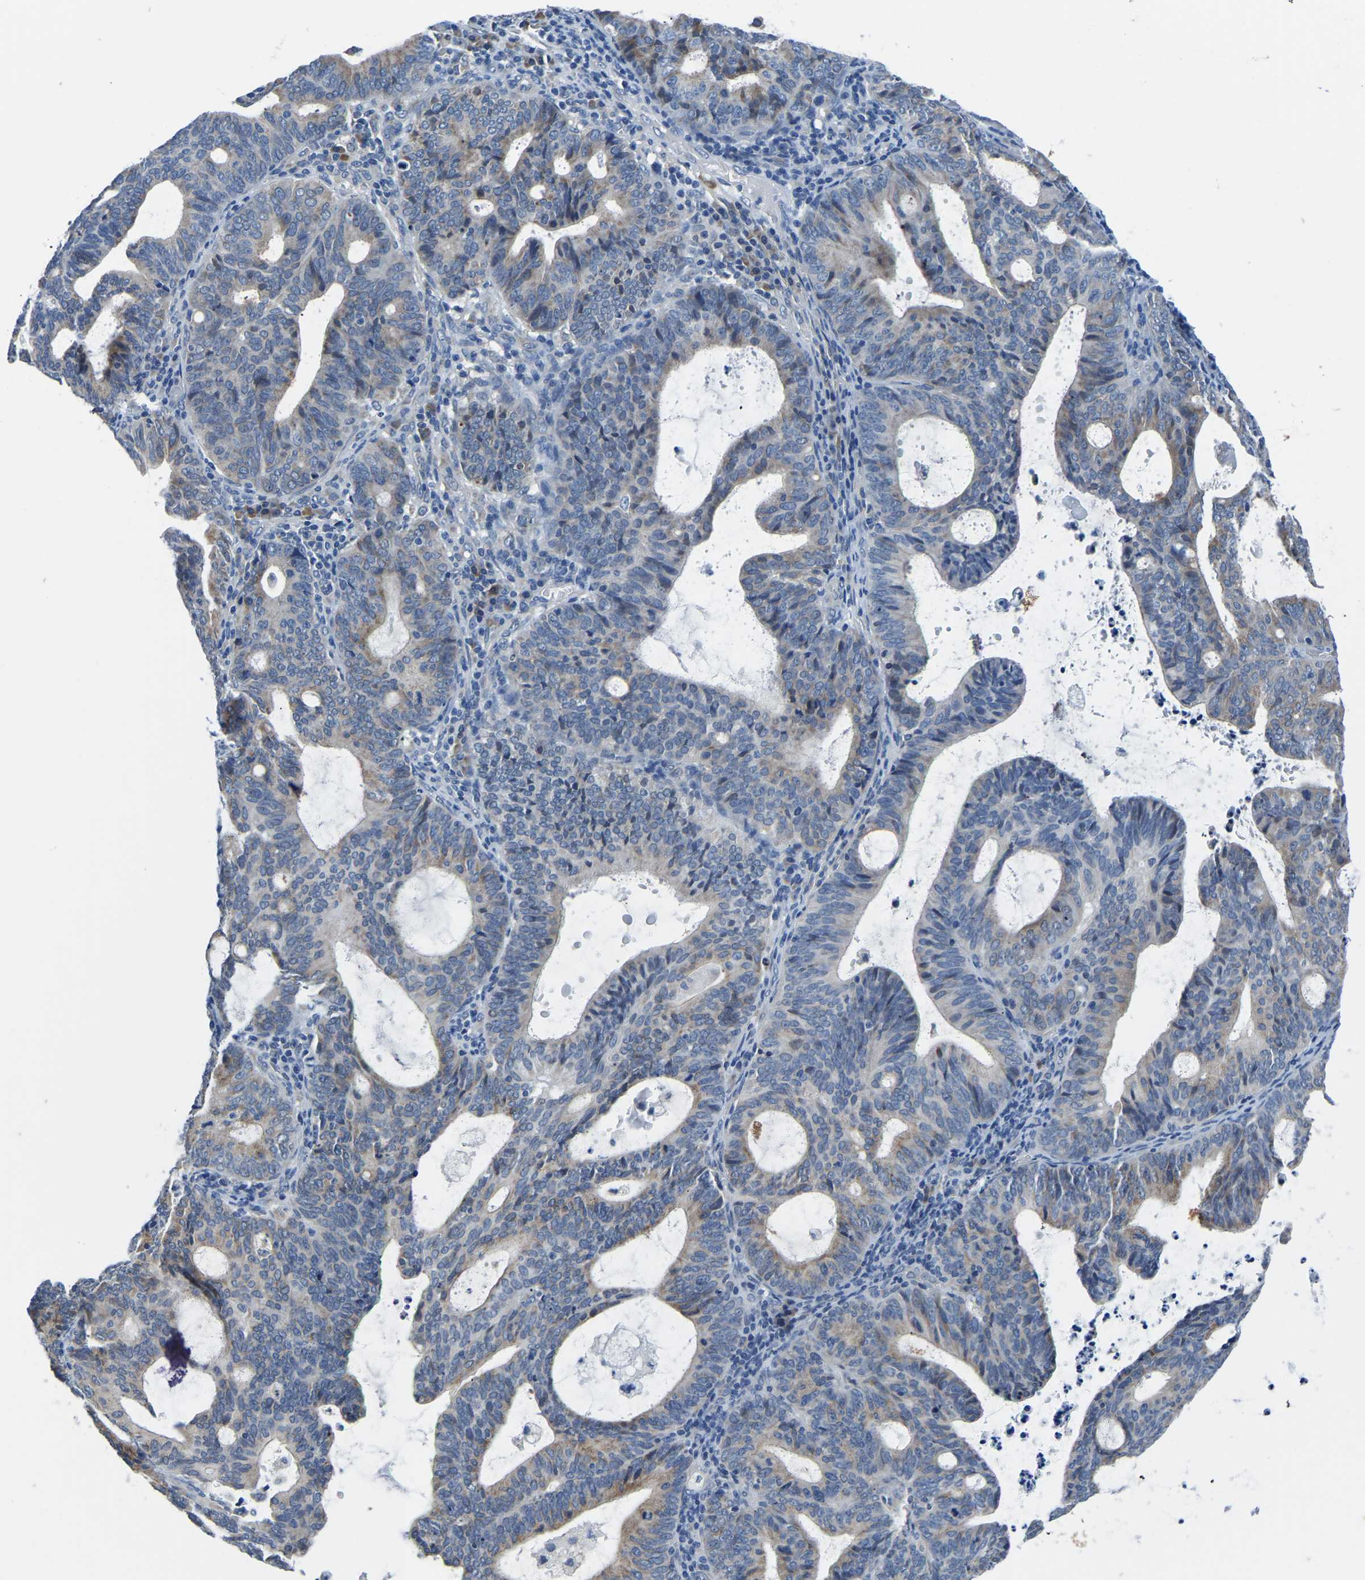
{"staining": {"intensity": "weak", "quantity": "<25%", "location": "cytoplasmic/membranous"}, "tissue": "endometrial cancer", "cell_type": "Tumor cells", "image_type": "cancer", "snomed": [{"axis": "morphology", "description": "Adenocarcinoma, NOS"}, {"axis": "topography", "description": "Uterus"}], "caption": "A high-resolution micrograph shows immunohistochemistry staining of adenocarcinoma (endometrial), which demonstrates no significant positivity in tumor cells. (Immunohistochemistry, brightfield microscopy, high magnification).", "gene": "LIAS", "patient": {"sex": "female", "age": 83}}